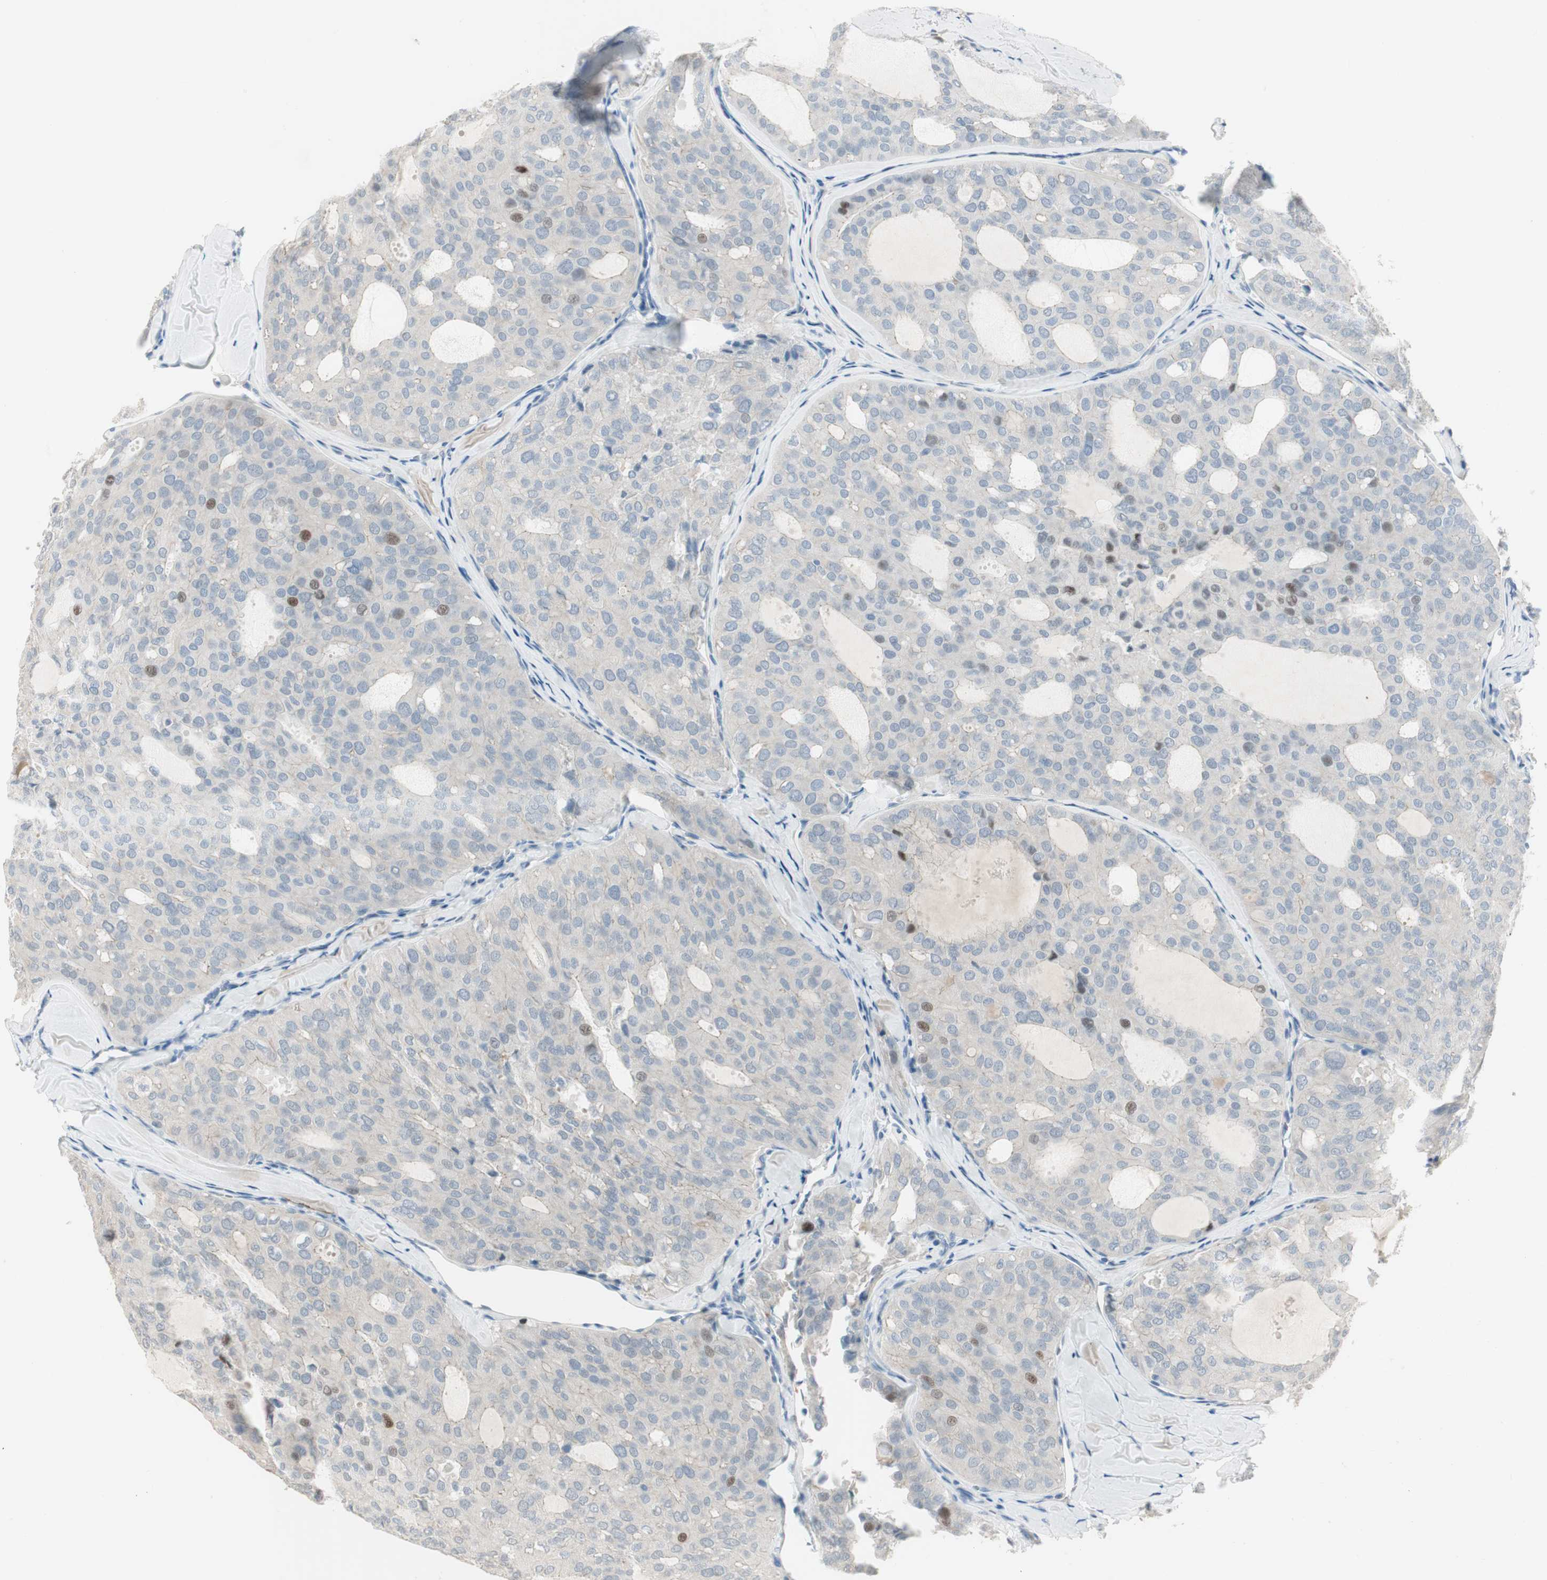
{"staining": {"intensity": "moderate", "quantity": "<25%", "location": "nuclear"}, "tissue": "thyroid cancer", "cell_type": "Tumor cells", "image_type": "cancer", "snomed": [{"axis": "morphology", "description": "Follicular adenoma carcinoma, NOS"}, {"axis": "topography", "description": "Thyroid gland"}], "caption": "Moderate nuclear protein expression is present in approximately <25% of tumor cells in thyroid cancer (follicular adenoma carcinoma).", "gene": "SPINK4", "patient": {"sex": "male", "age": 75}}